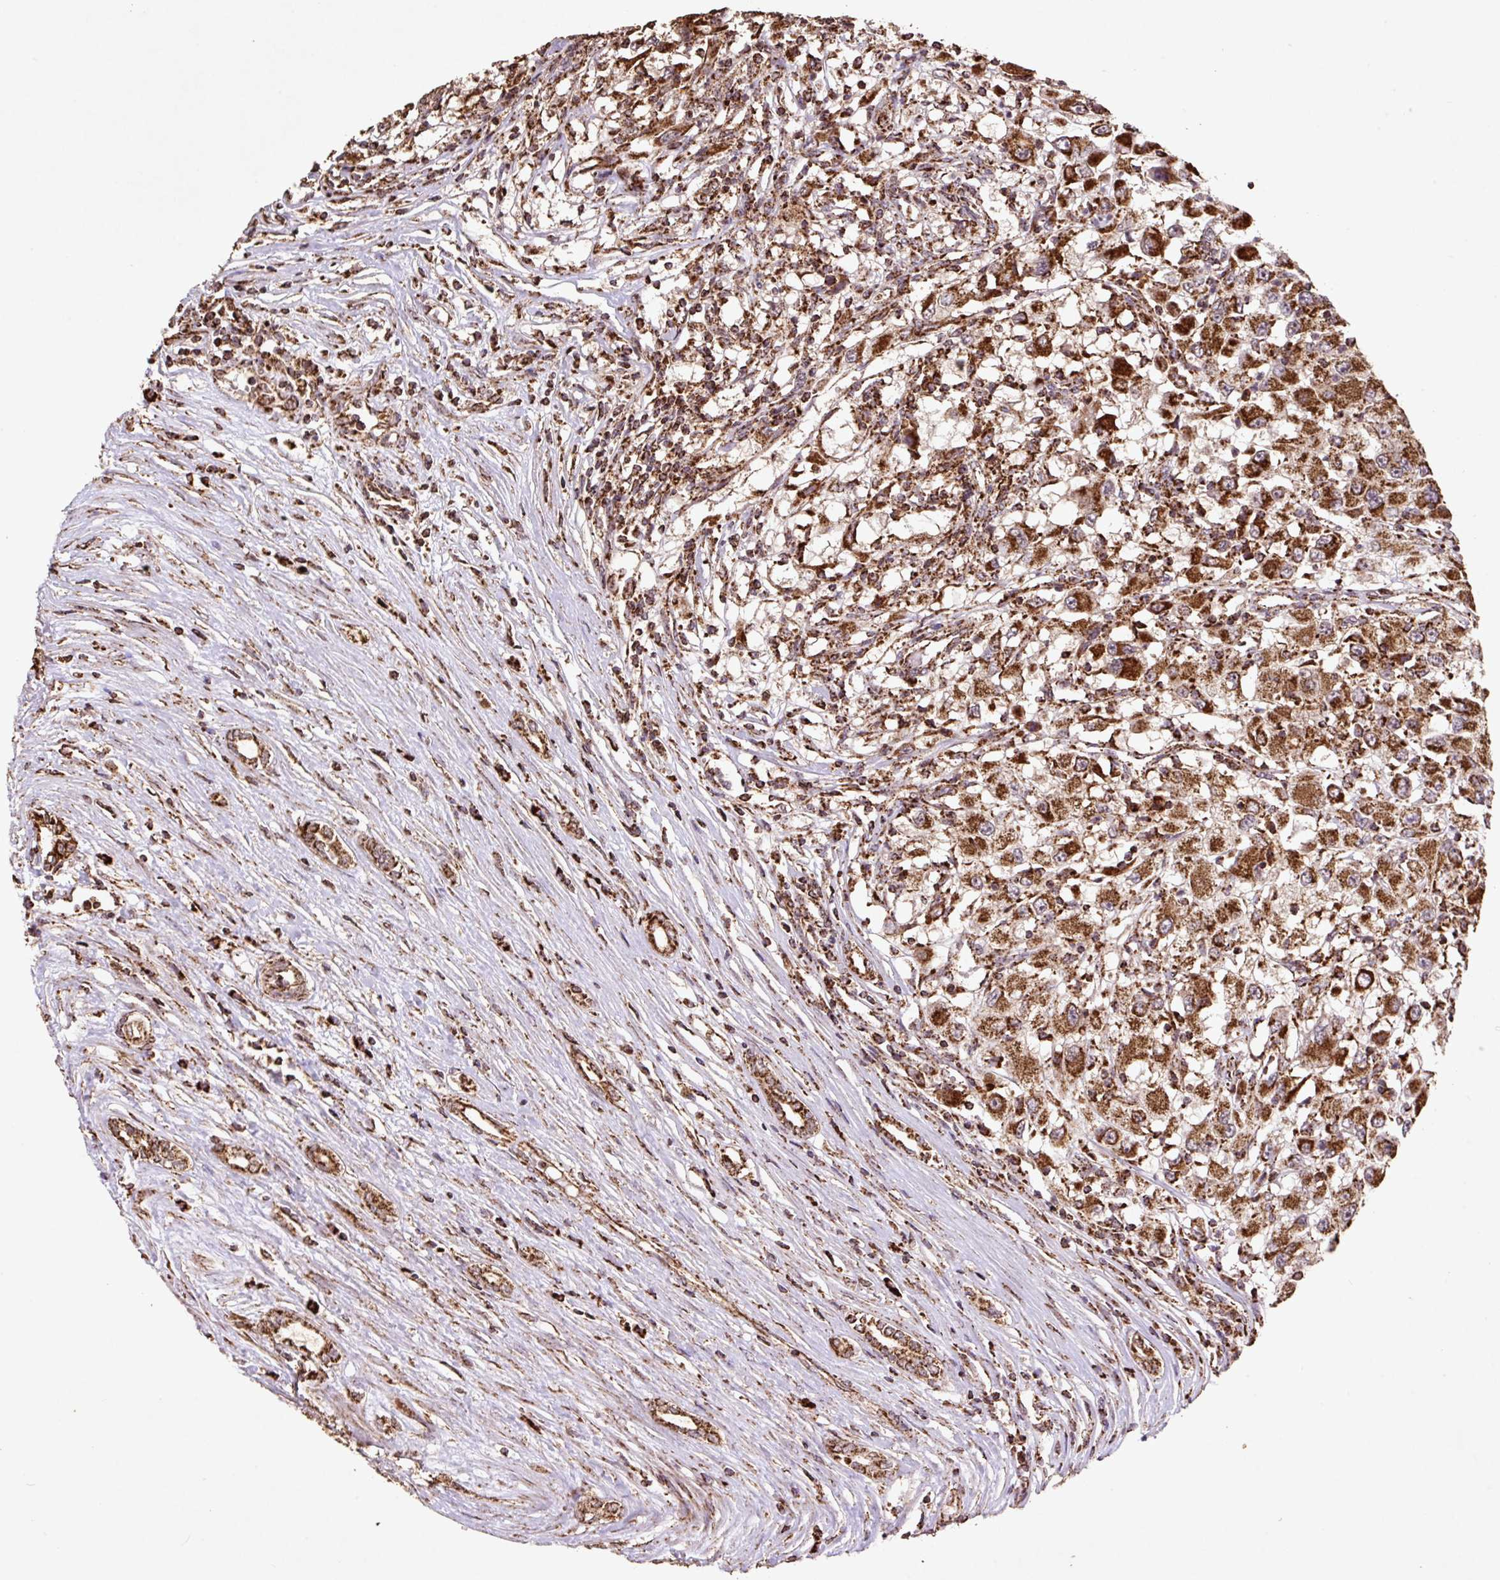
{"staining": {"intensity": "strong", "quantity": ">75%", "location": "cytoplasmic/membranous"}, "tissue": "renal cancer", "cell_type": "Tumor cells", "image_type": "cancer", "snomed": [{"axis": "morphology", "description": "Adenocarcinoma, NOS"}, {"axis": "topography", "description": "Kidney"}], "caption": "A high amount of strong cytoplasmic/membranous positivity is present in about >75% of tumor cells in renal cancer tissue. The staining was performed using DAB (3,3'-diaminobenzidine), with brown indicating positive protein expression. Nuclei are stained blue with hematoxylin.", "gene": "ATP5F1A", "patient": {"sex": "female", "age": 67}}